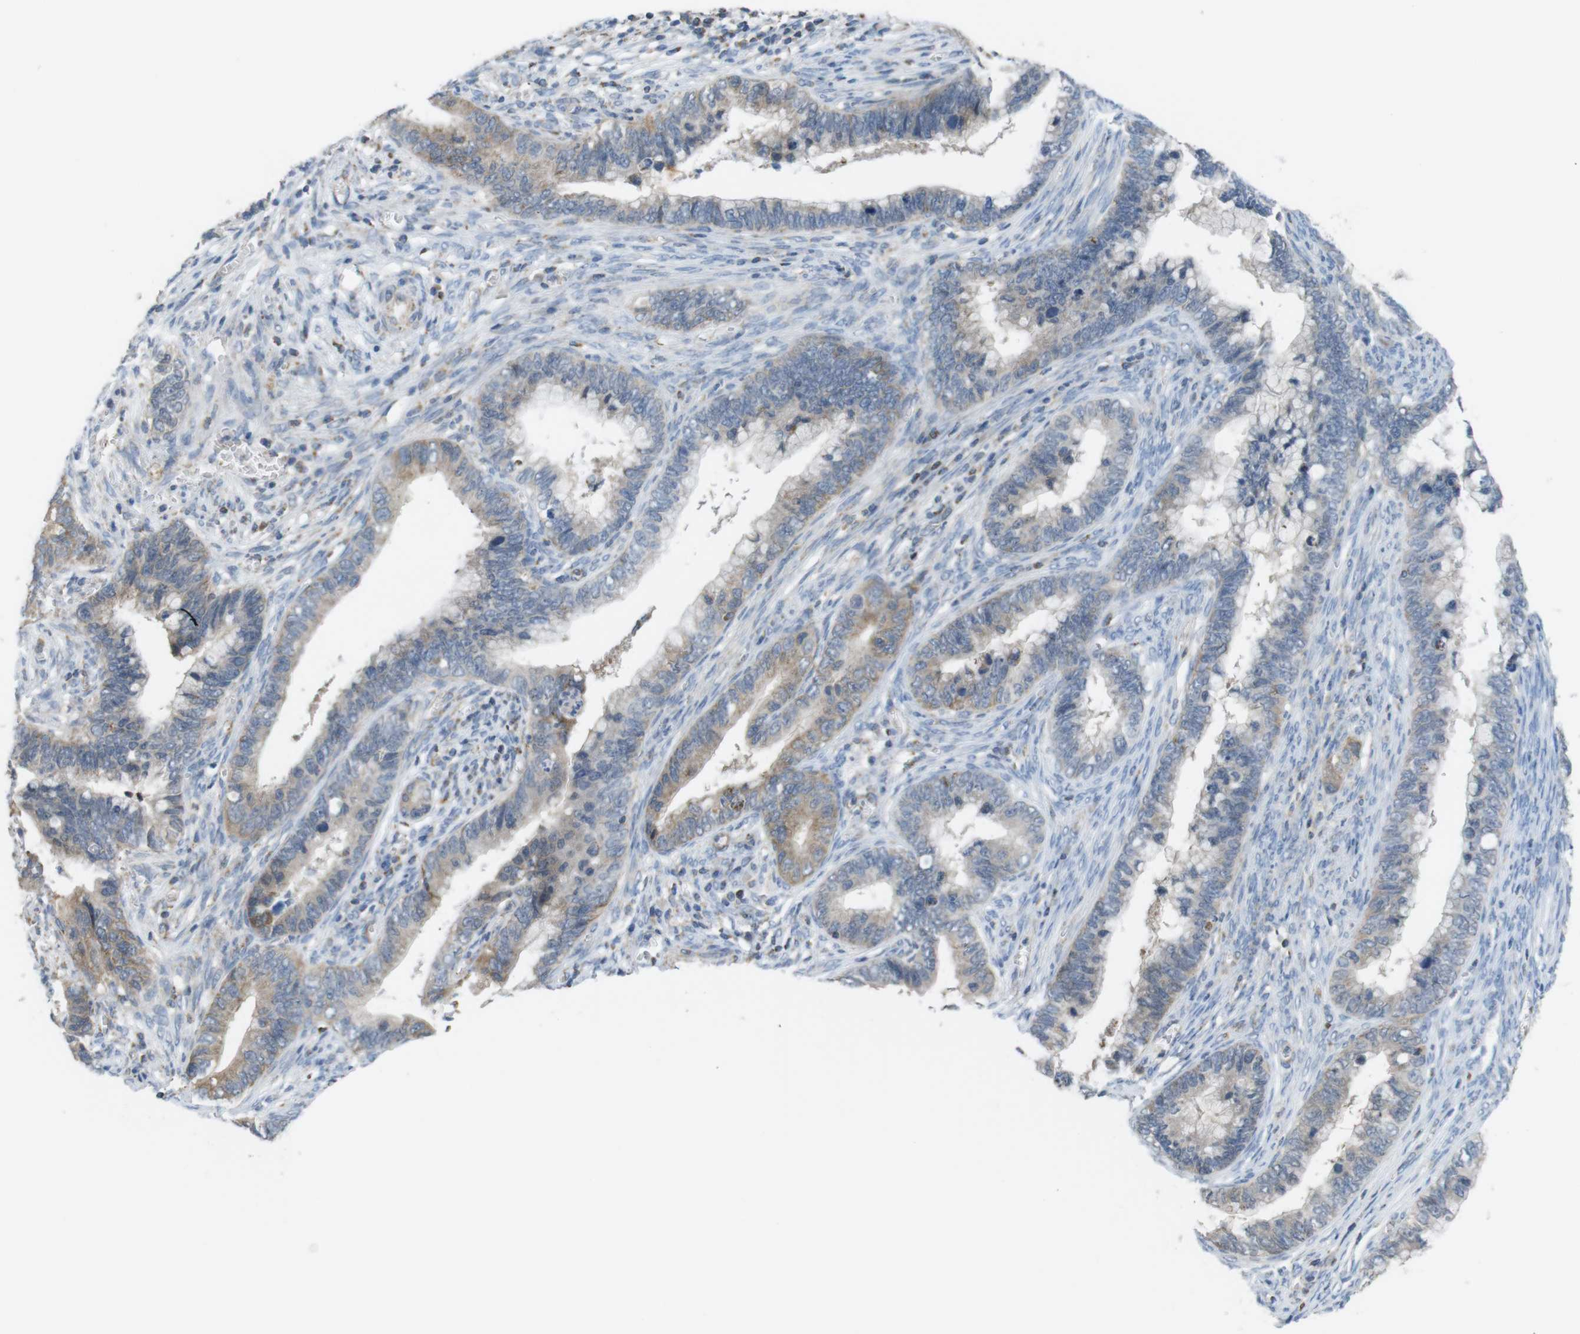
{"staining": {"intensity": "moderate", "quantity": "25%-75%", "location": "cytoplasmic/membranous"}, "tissue": "cervical cancer", "cell_type": "Tumor cells", "image_type": "cancer", "snomed": [{"axis": "morphology", "description": "Adenocarcinoma, NOS"}, {"axis": "topography", "description": "Cervix"}], "caption": "Protein expression by immunohistochemistry (IHC) shows moderate cytoplasmic/membranous staining in approximately 25%-75% of tumor cells in cervical cancer (adenocarcinoma). Using DAB (3,3'-diaminobenzidine) (brown) and hematoxylin (blue) stains, captured at high magnification using brightfield microscopy.", "gene": "GRIK2", "patient": {"sex": "female", "age": 44}}